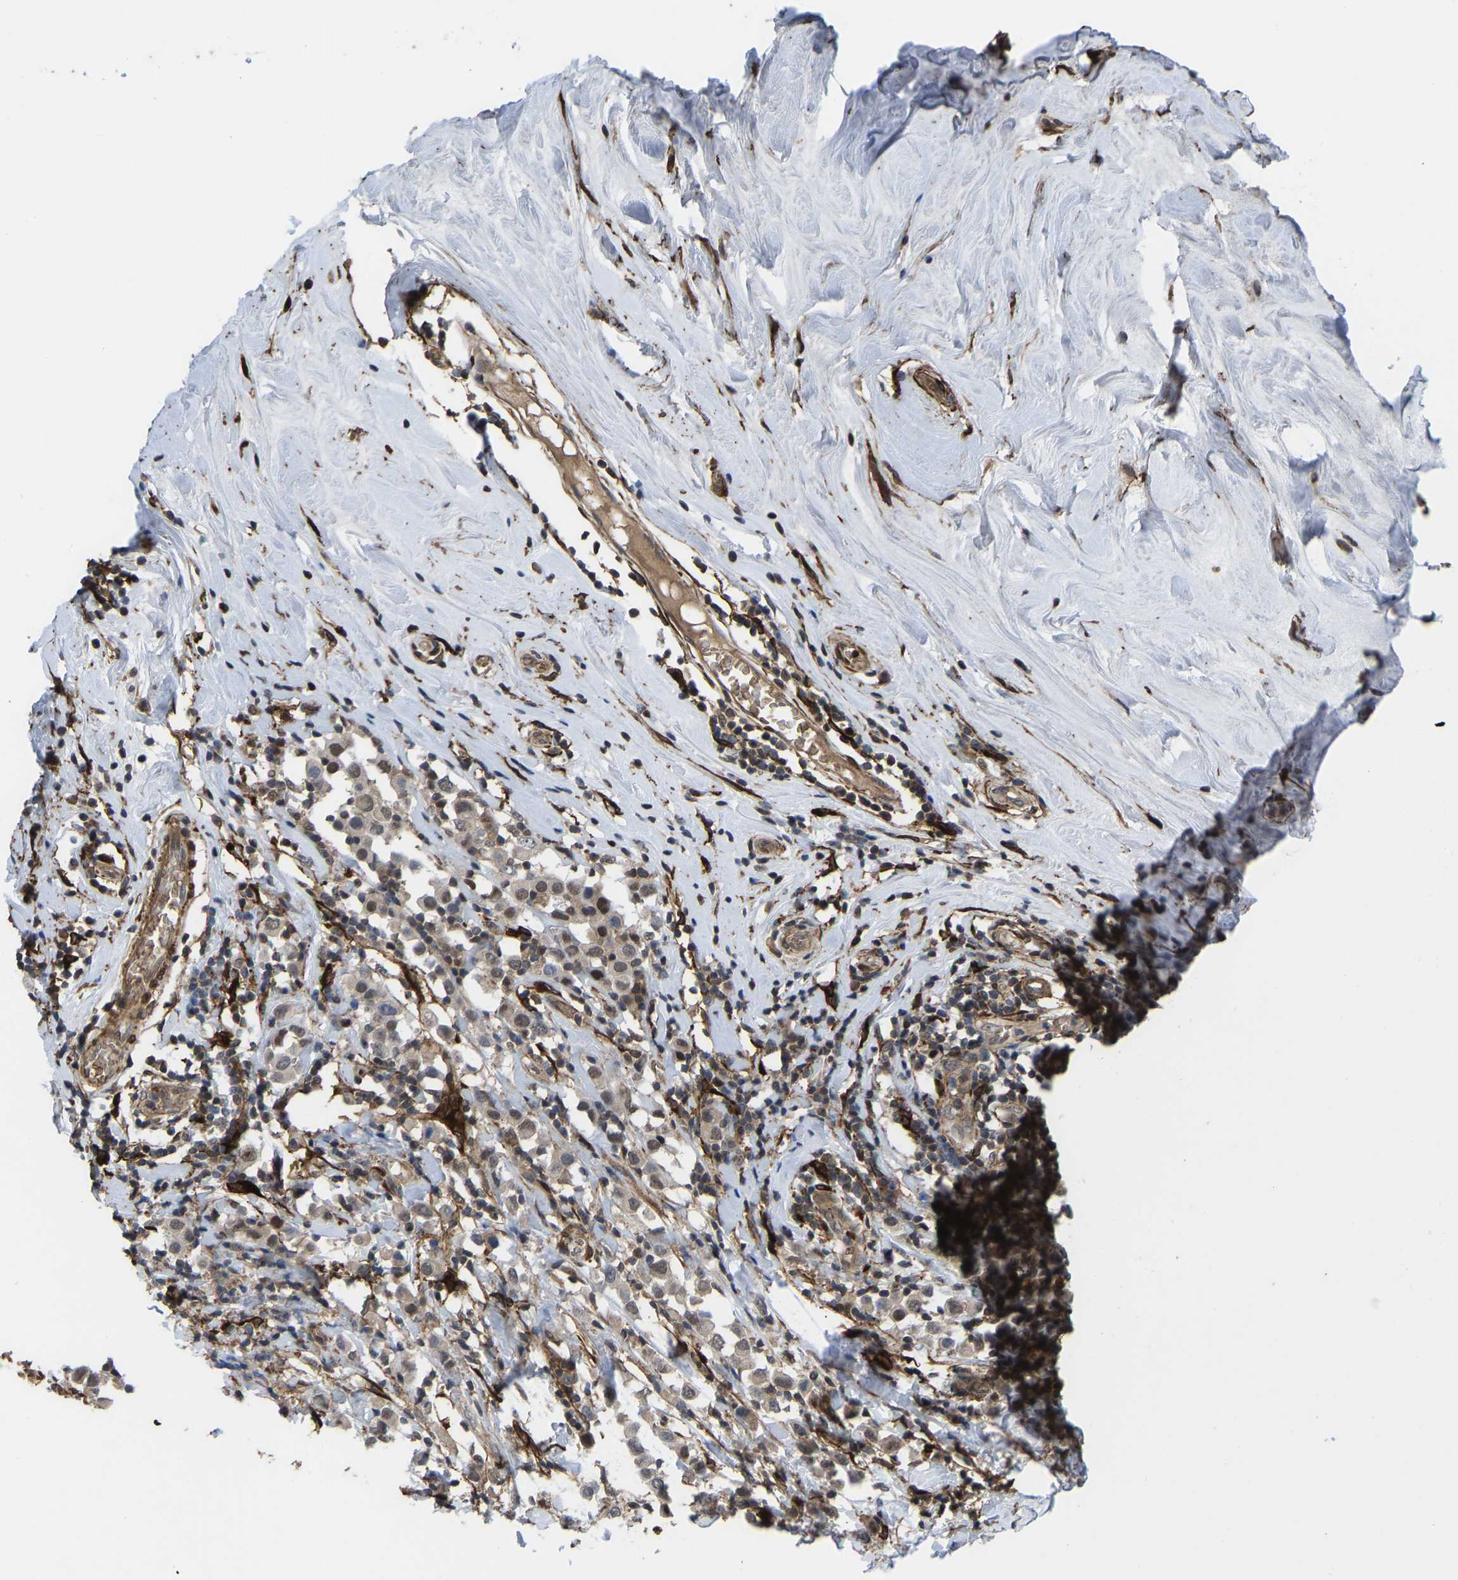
{"staining": {"intensity": "weak", "quantity": ">75%", "location": "cytoplasmic/membranous"}, "tissue": "breast cancer", "cell_type": "Tumor cells", "image_type": "cancer", "snomed": [{"axis": "morphology", "description": "Duct carcinoma"}, {"axis": "topography", "description": "Breast"}], "caption": "Infiltrating ductal carcinoma (breast) stained with a protein marker displays weak staining in tumor cells.", "gene": "CYP7B1", "patient": {"sex": "female", "age": 61}}